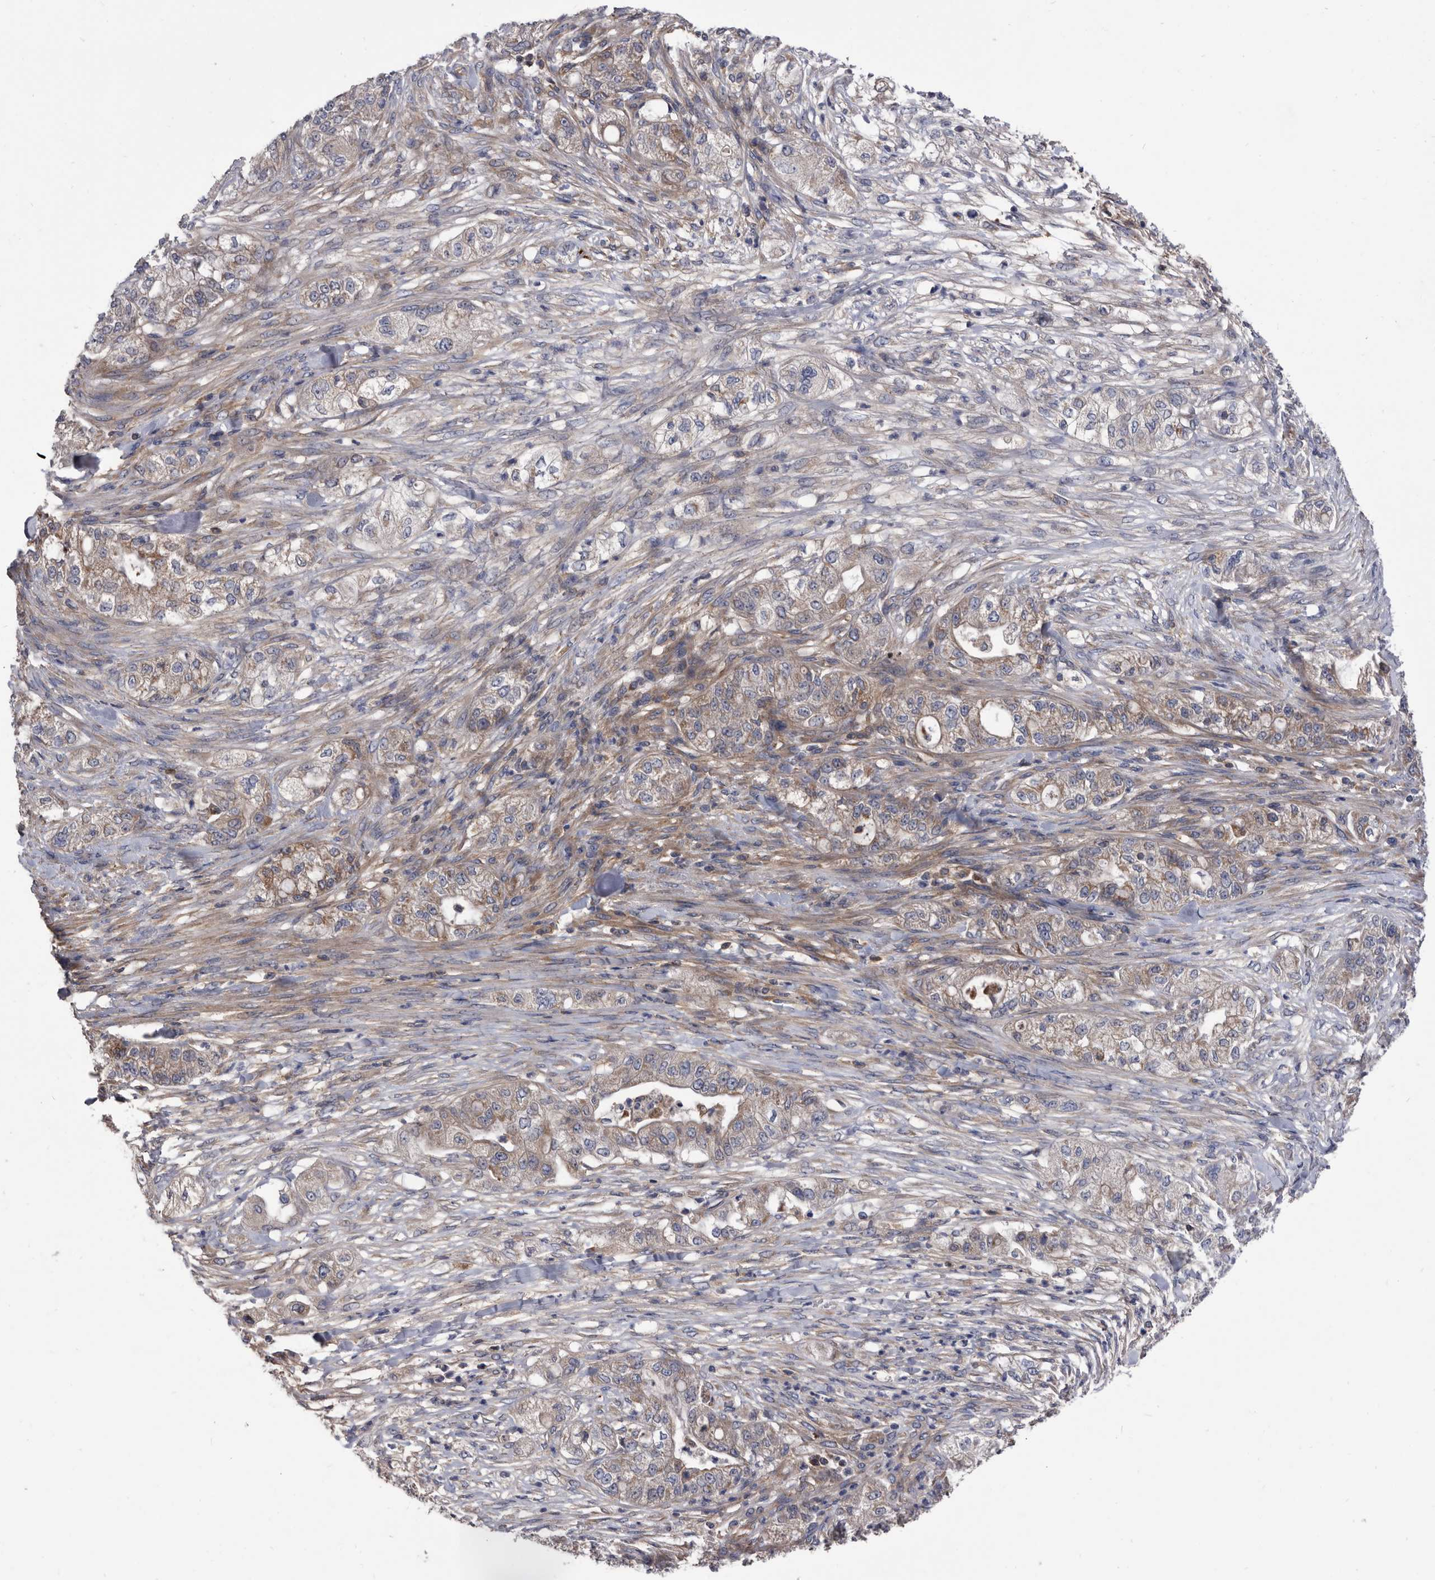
{"staining": {"intensity": "moderate", "quantity": "<25%", "location": "cytoplasmic/membranous"}, "tissue": "pancreatic cancer", "cell_type": "Tumor cells", "image_type": "cancer", "snomed": [{"axis": "morphology", "description": "Adenocarcinoma, NOS"}, {"axis": "topography", "description": "Pancreas"}], "caption": "Brown immunohistochemical staining in pancreatic adenocarcinoma displays moderate cytoplasmic/membranous expression in approximately <25% of tumor cells.", "gene": "DTNBP1", "patient": {"sex": "female", "age": 78}}